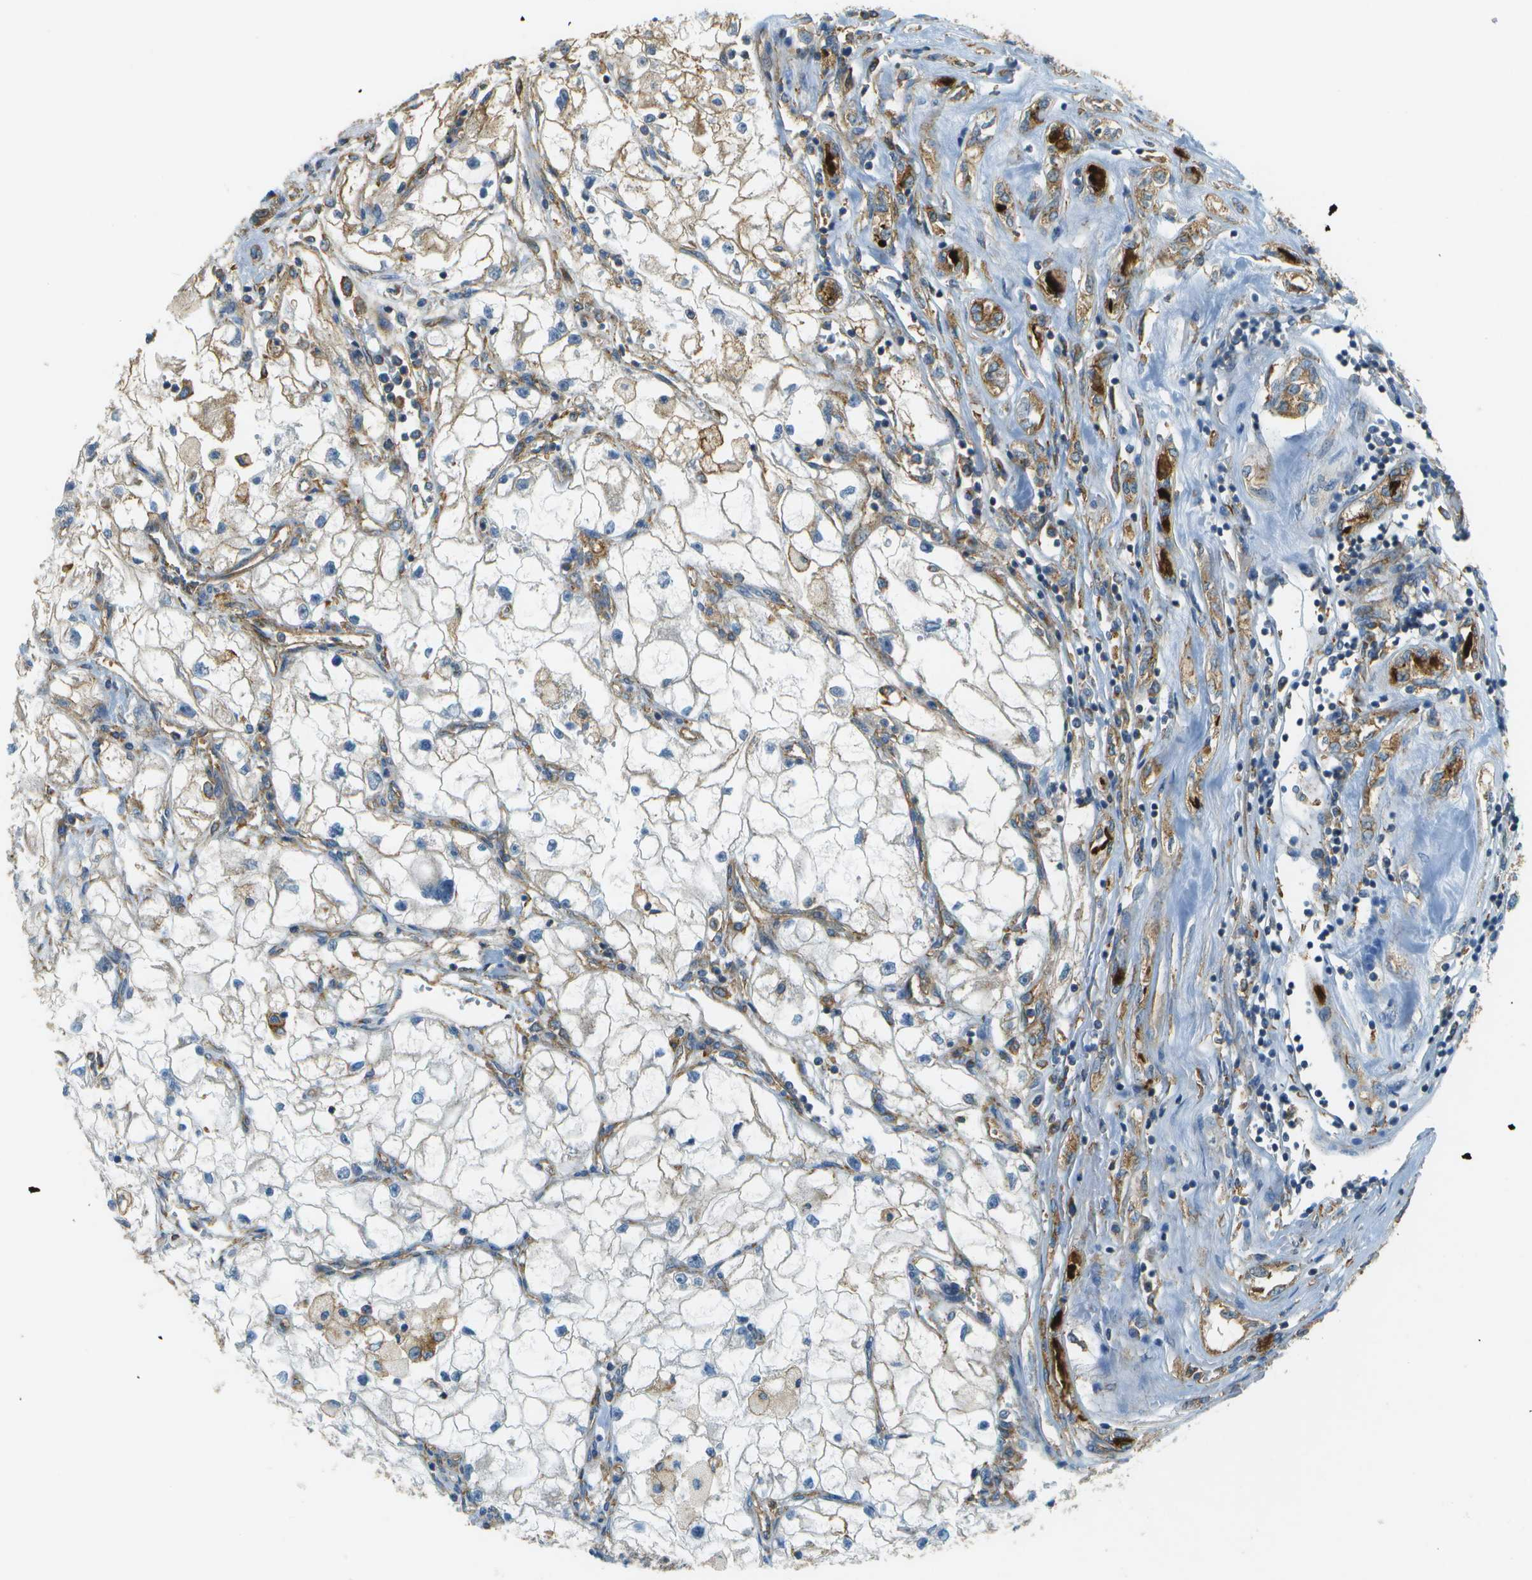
{"staining": {"intensity": "moderate", "quantity": "<25%", "location": "cytoplasmic/membranous"}, "tissue": "renal cancer", "cell_type": "Tumor cells", "image_type": "cancer", "snomed": [{"axis": "morphology", "description": "Adenocarcinoma, NOS"}, {"axis": "topography", "description": "Kidney"}], "caption": "There is low levels of moderate cytoplasmic/membranous positivity in tumor cells of renal cancer, as demonstrated by immunohistochemical staining (brown color).", "gene": "CLTC", "patient": {"sex": "female", "age": 70}}